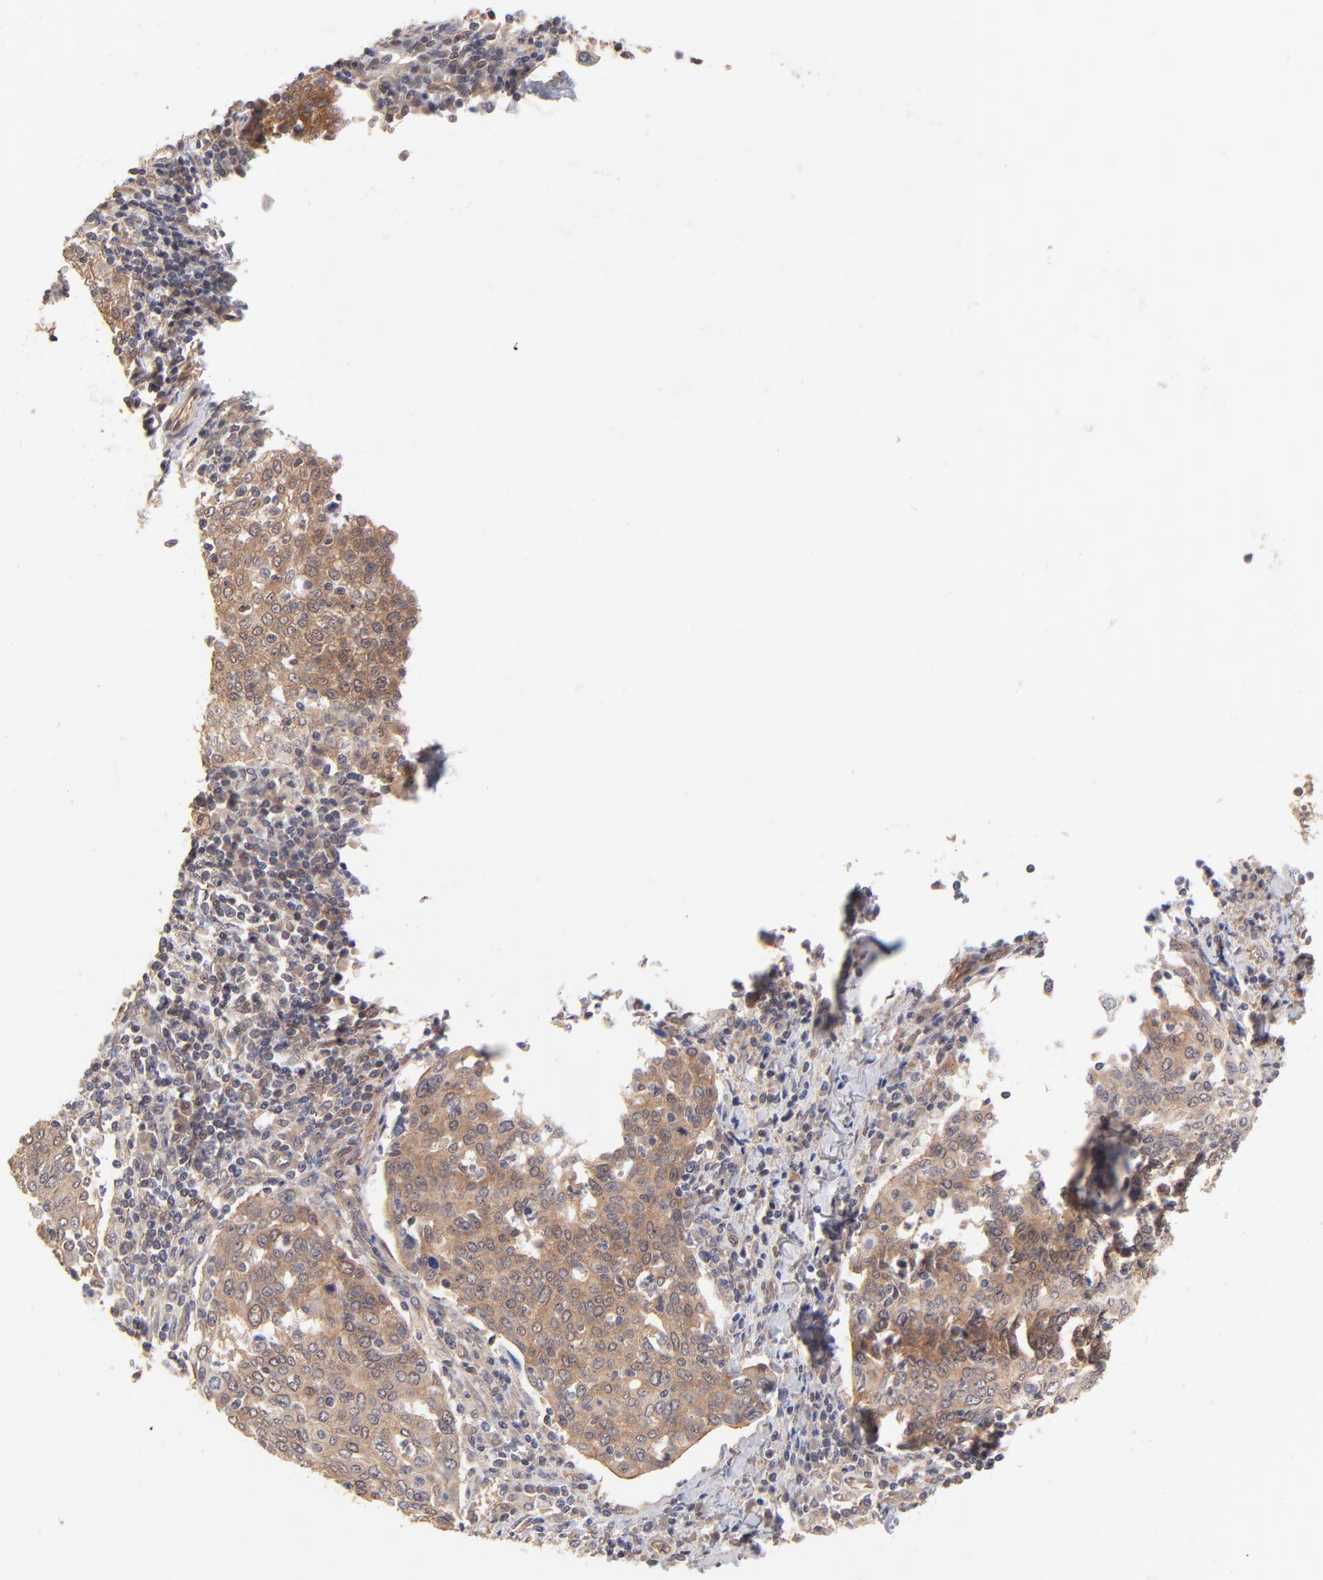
{"staining": {"intensity": "moderate", "quantity": ">75%", "location": "cytoplasmic/membranous"}, "tissue": "cervical cancer", "cell_type": "Tumor cells", "image_type": "cancer", "snomed": [{"axis": "morphology", "description": "Squamous cell carcinoma, NOS"}, {"axis": "topography", "description": "Cervix"}], "caption": "The photomicrograph exhibits immunohistochemical staining of cervical squamous cell carcinoma. There is moderate cytoplasmic/membranous staining is identified in approximately >75% of tumor cells.", "gene": "STAP2", "patient": {"sex": "female", "age": 40}}